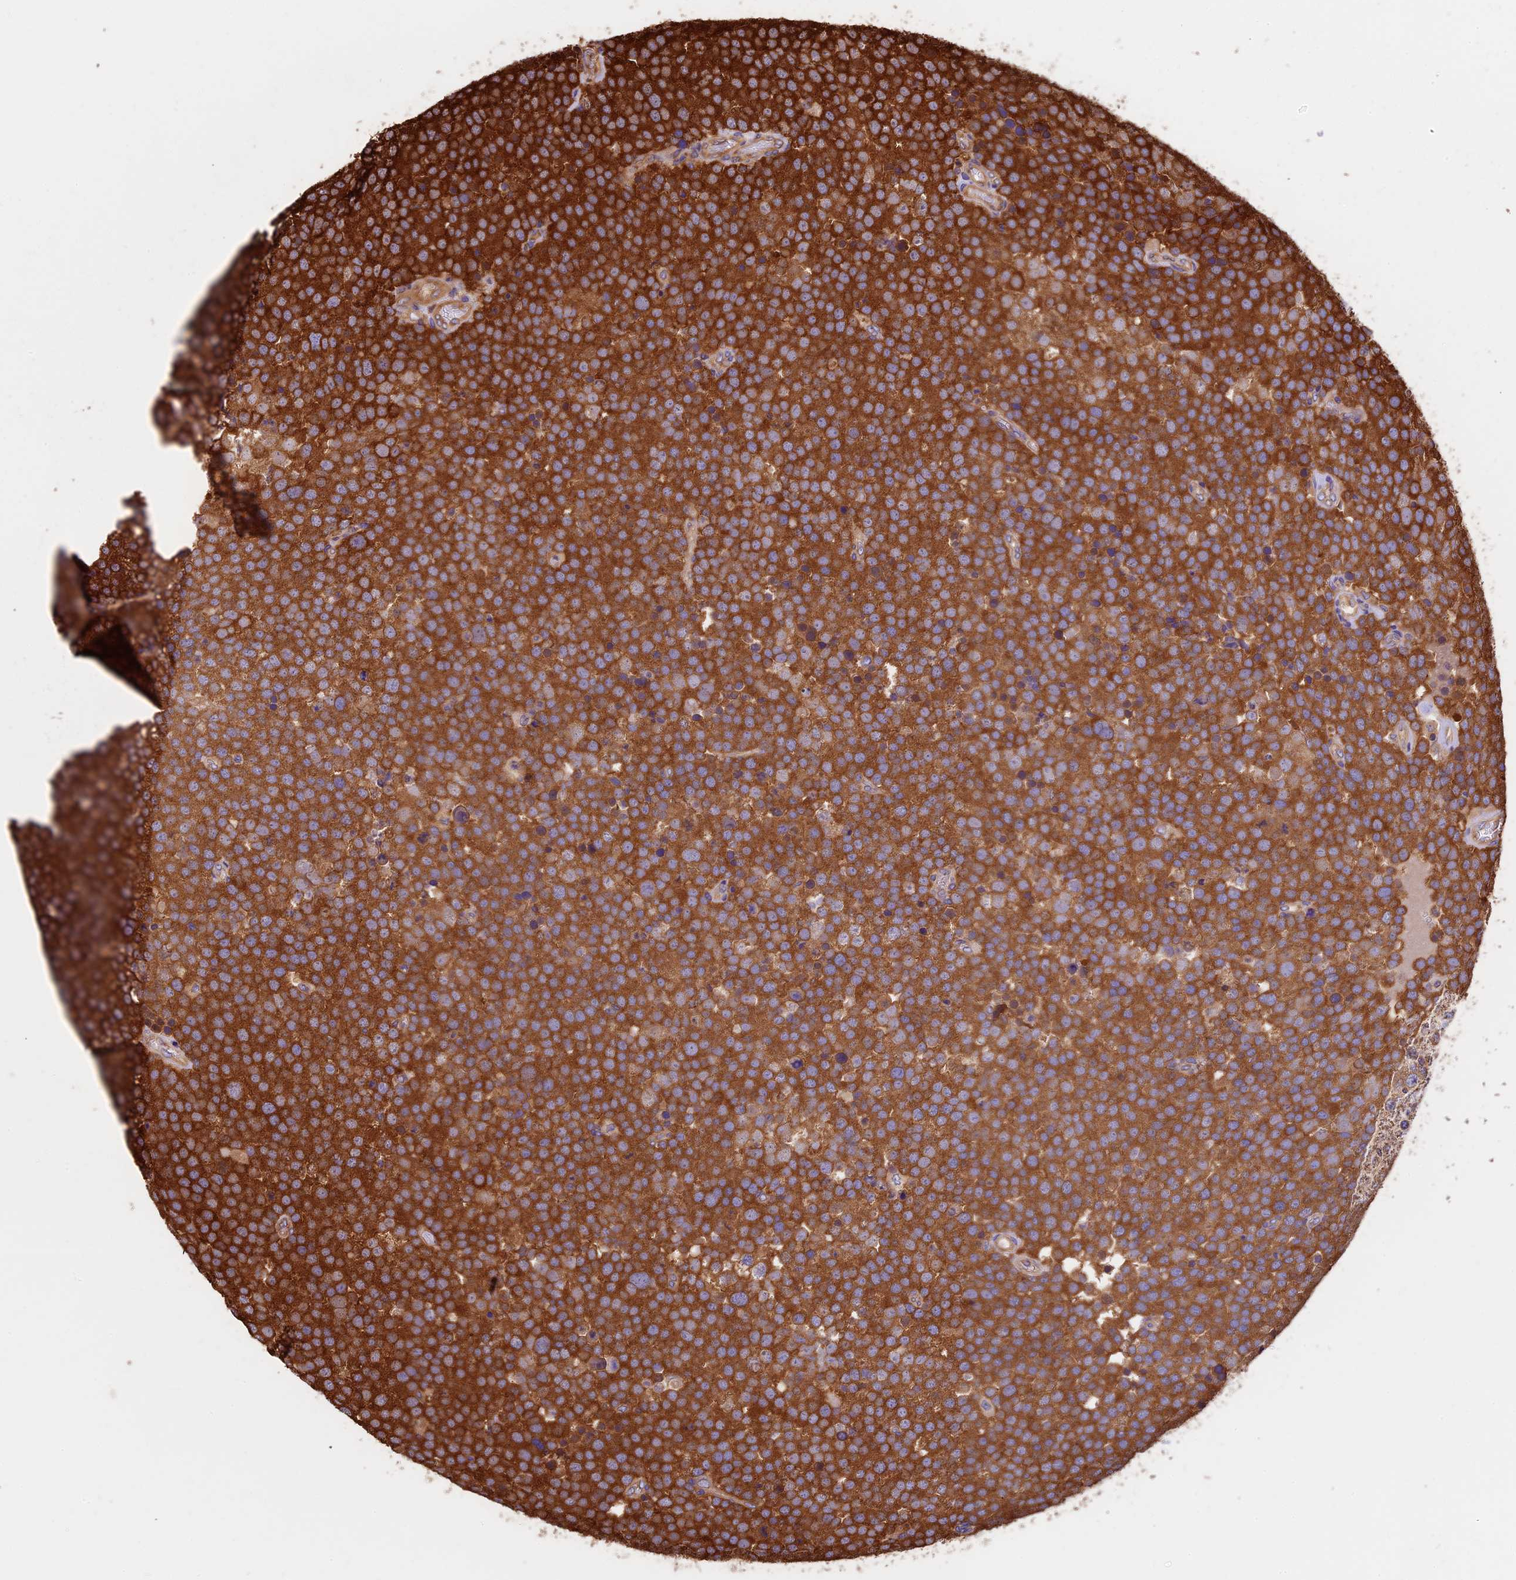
{"staining": {"intensity": "strong", "quantity": ">75%", "location": "cytoplasmic/membranous"}, "tissue": "testis cancer", "cell_type": "Tumor cells", "image_type": "cancer", "snomed": [{"axis": "morphology", "description": "Seminoma, NOS"}, {"axis": "topography", "description": "Testis"}], "caption": "Strong cytoplasmic/membranous expression for a protein is appreciated in approximately >75% of tumor cells of seminoma (testis) using immunohistochemistry.", "gene": "KARS1", "patient": {"sex": "male", "age": 71}}